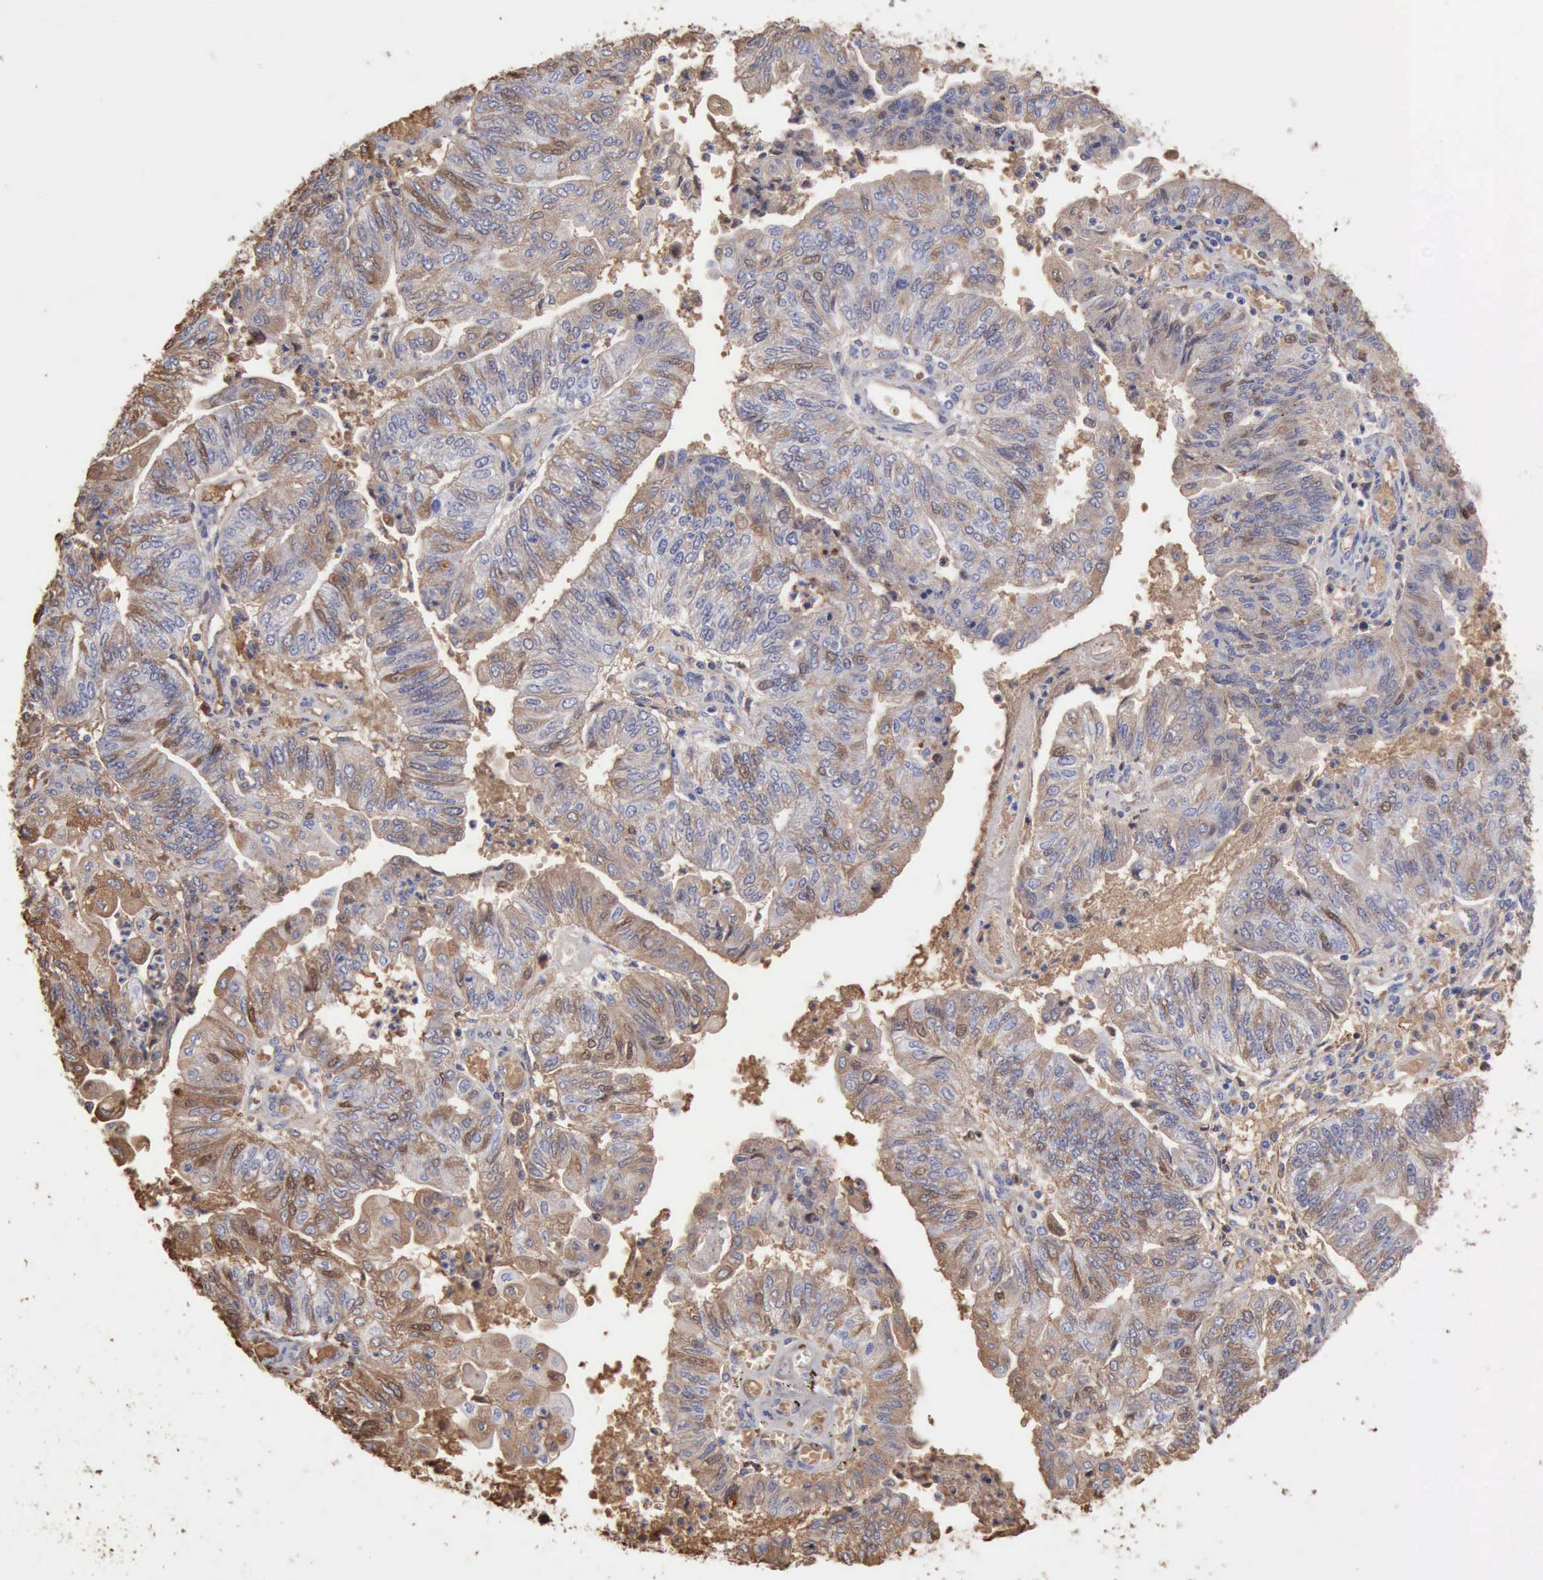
{"staining": {"intensity": "weak", "quantity": "<25%", "location": "cytoplasmic/membranous,nuclear"}, "tissue": "endometrial cancer", "cell_type": "Tumor cells", "image_type": "cancer", "snomed": [{"axis": "morphology", "description": "Adenocarcinoma, NOS"}, {"axis": "topography", "description": "Endometrium"}], "caption": "A histopathology image of human endometrial adenocarcinoma is negative for staining in tumor cells. (DAB (3,3'-diaminobenzidine) immunohistochemistry with hematoxylin counter stain).", "gene": "SERPINA1", "patient": {"sex": "female", "age": 59}}